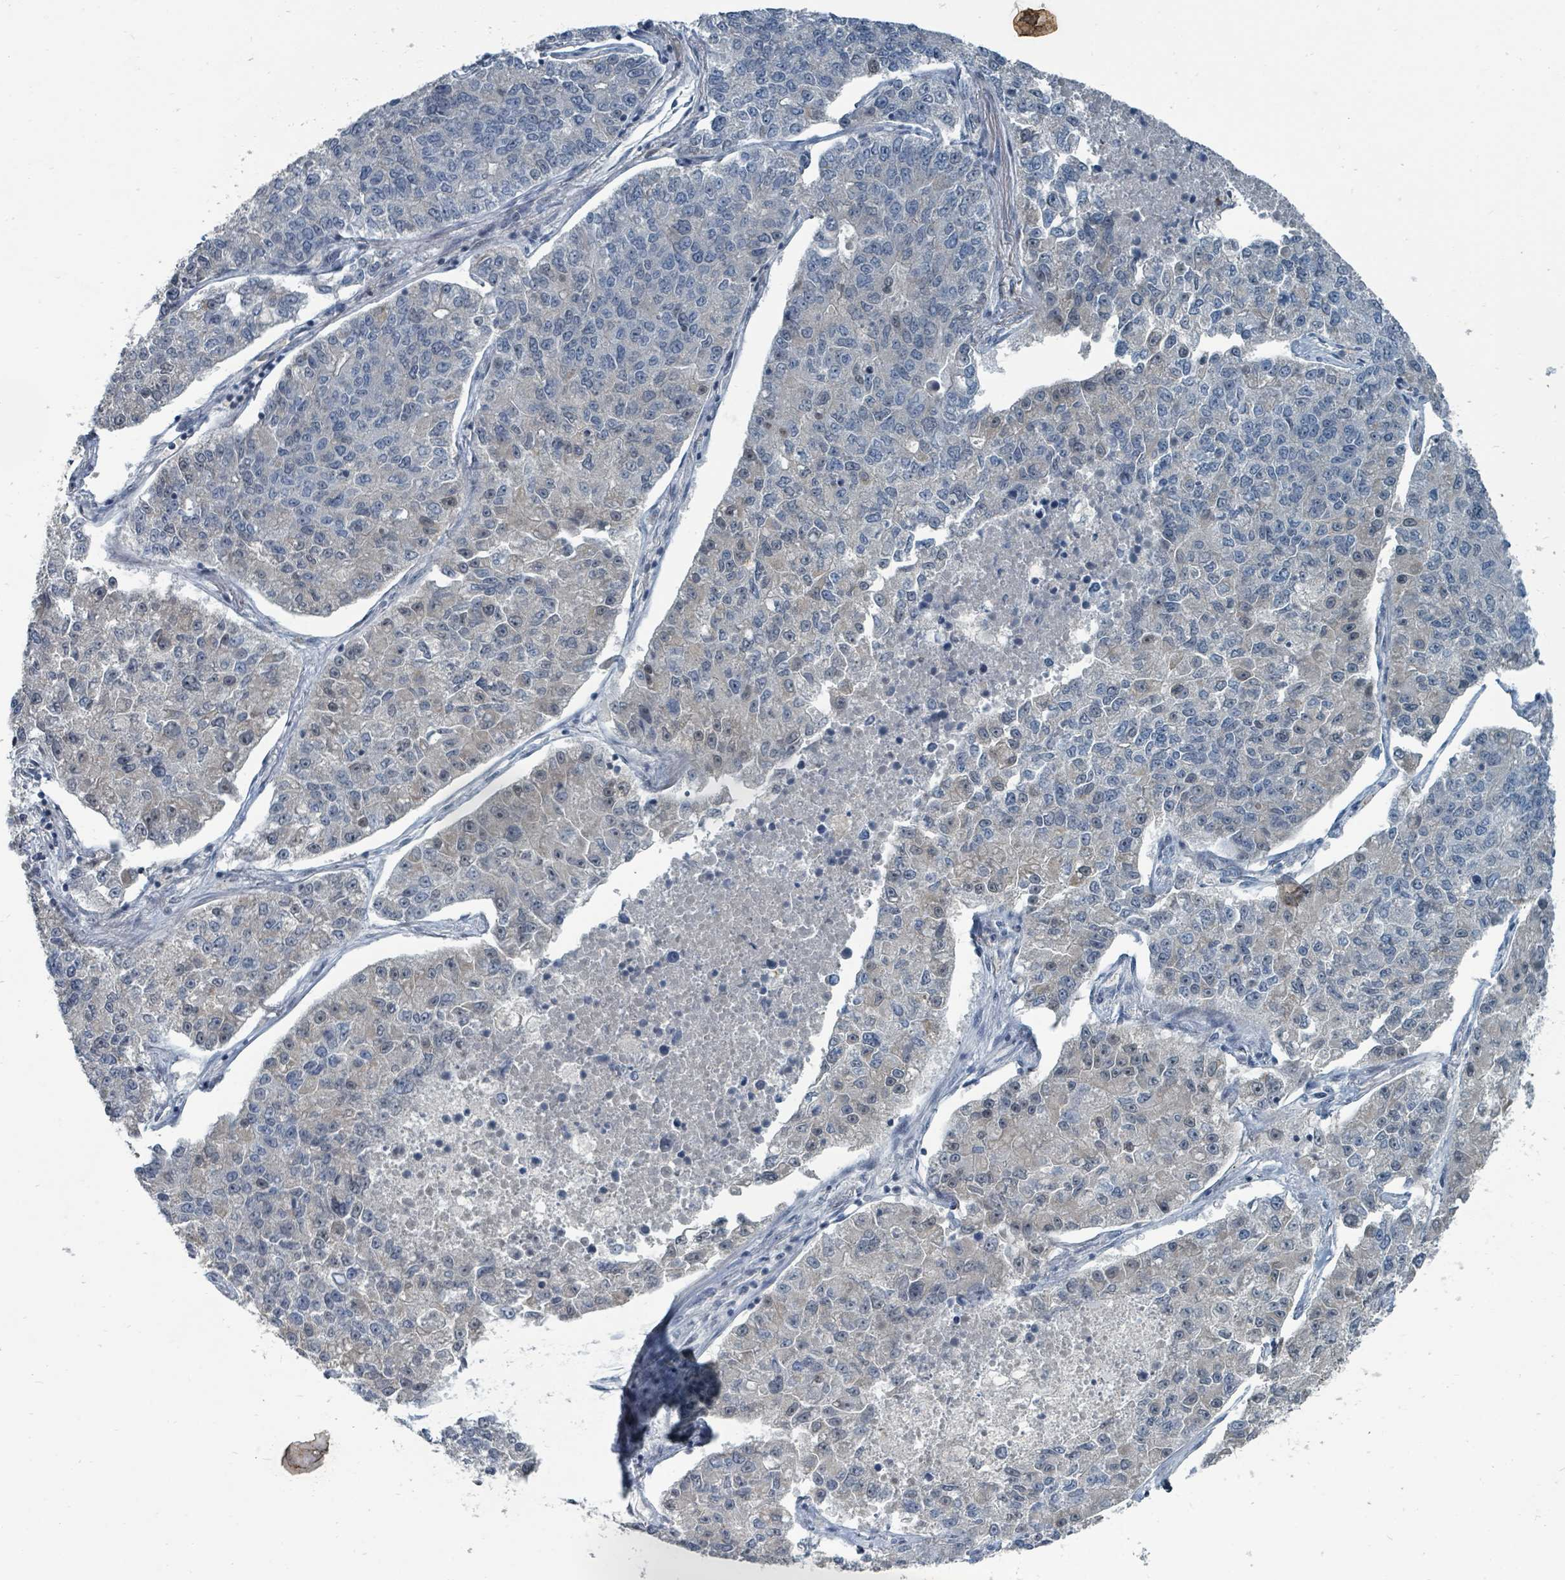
{"staining": {"intensity": "negative", "quantity": "none", "location": "none"}, "tissue": "lung cancer", "cell_type": "Tumor cells", "image_type": "cancer", "snomed": [{"axis": "morphology", "description": "Adenocarcinoma, NOS"}, {"axis": "topography", "description": "Lung"}], "caption": "DAB immunohistochemical staining of human adenocarcinoma (lung) exhibits no significant expression in tumor cells.", "gene": "UCK1", "patient": {"sex": "male", "age": 49}}